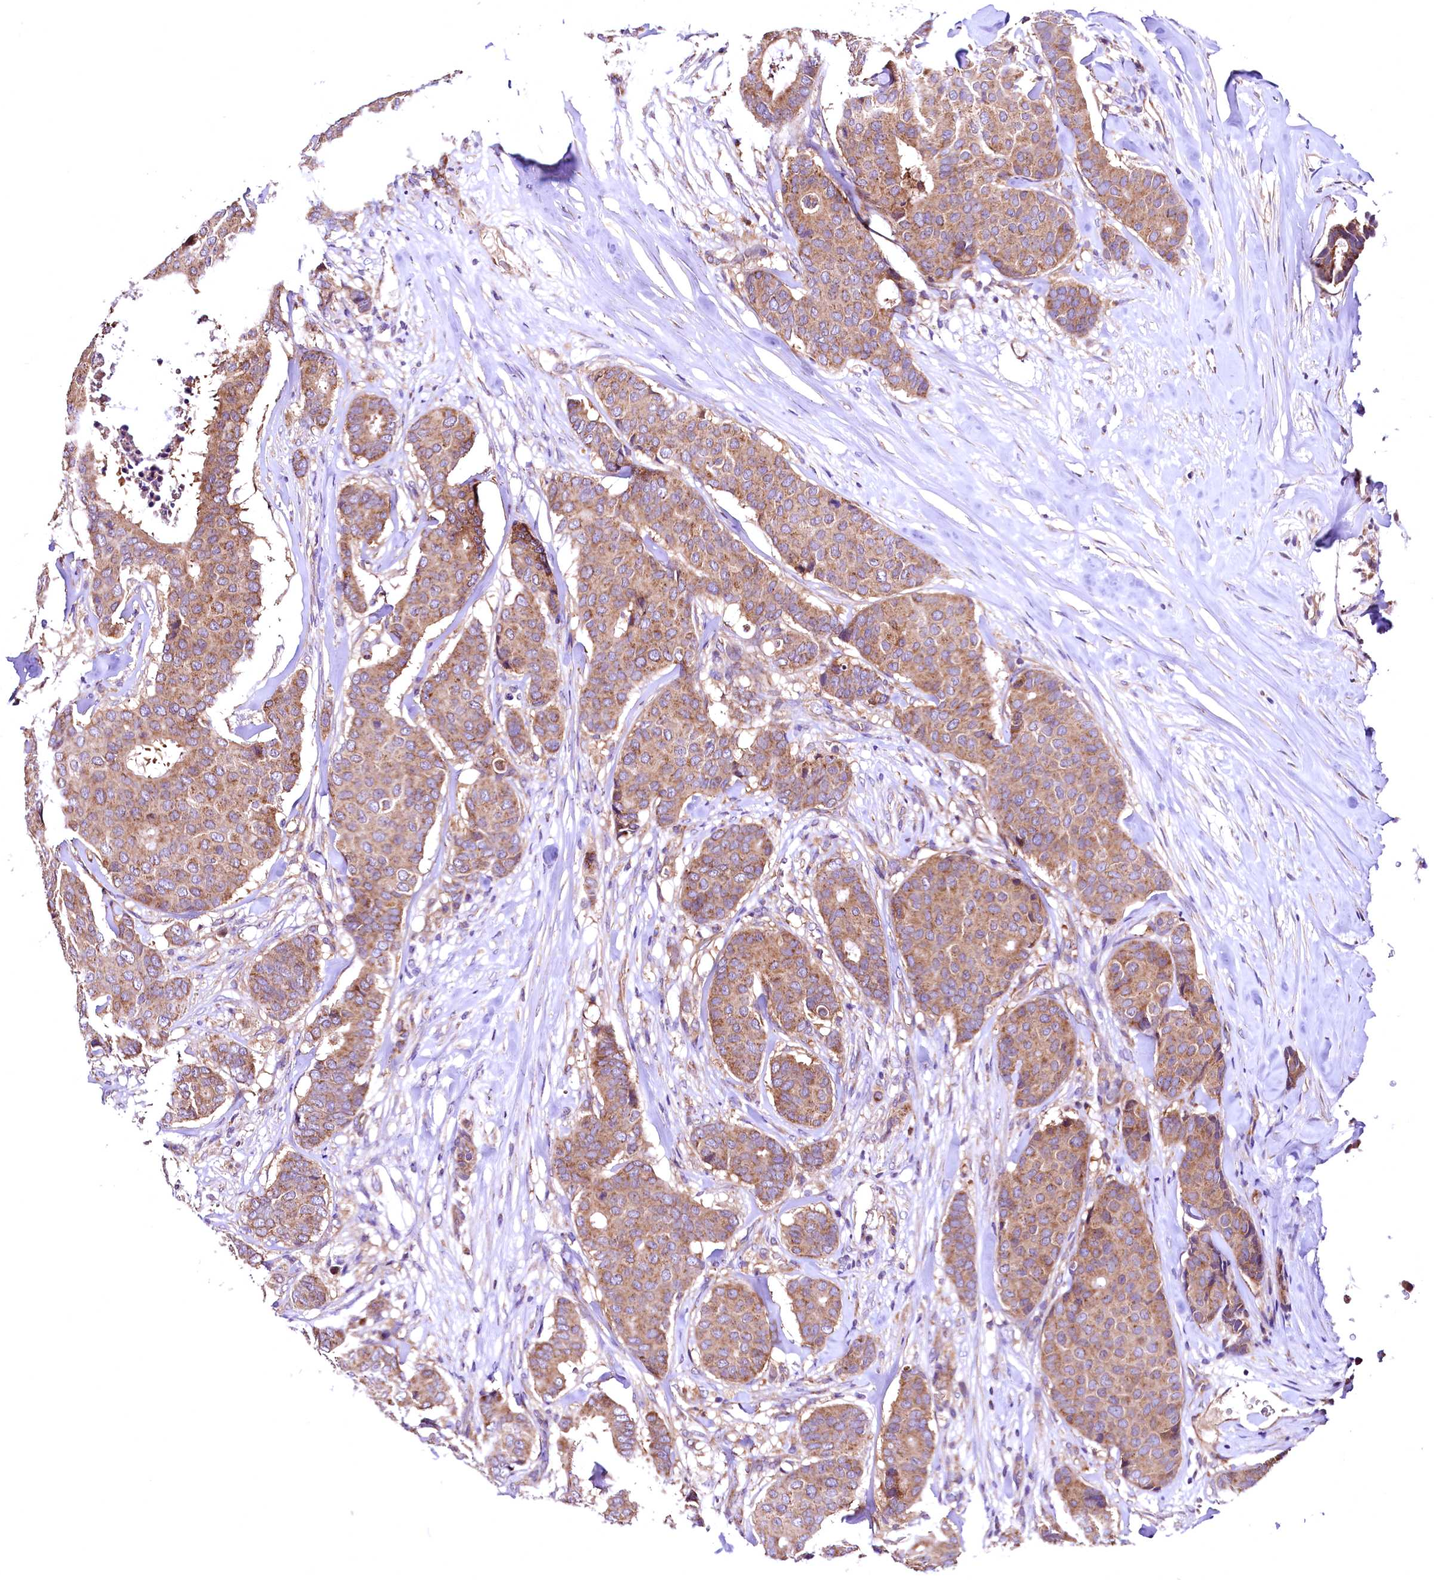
{"staining": {"intensity": "moderate", "quantity": ">75%", "location": "cytoplasmic/membranous"}, "tissue": "breast cancer", "cell_type": "Tumor cells", "image_type": "cancer", "snomed": [{"axis": "morphology", "description": "Duct carcinoma"}, {"axis": "topography", "description": "Breast"}], "caption": "Invasive ductal carcinoma (breast) stained with a brown dye displays moderate cytoplasmic/membranous positive staining in about >75% of tumor cells.", "gene": "MRPL57", "patient": {"sex": "female", "age": 75}}